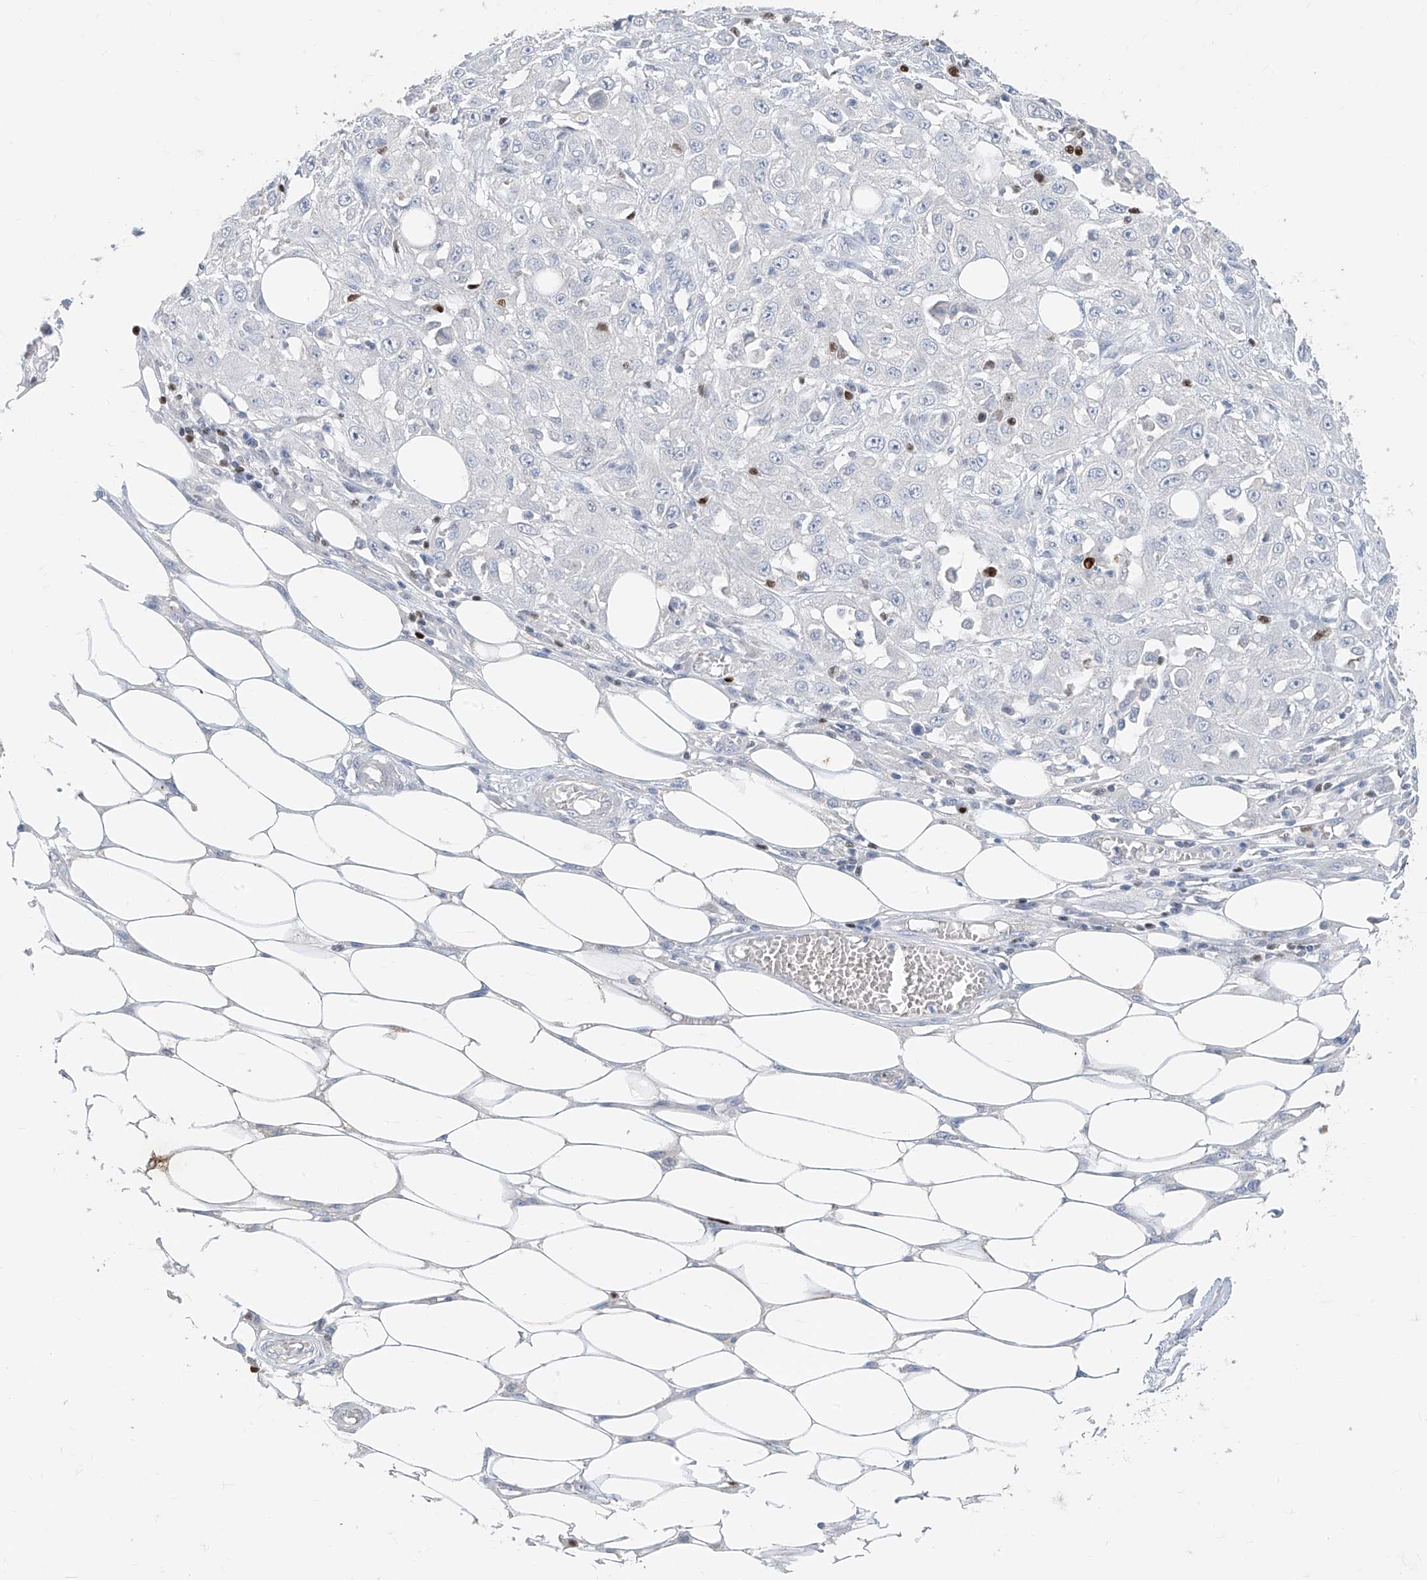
{"staining": {"intensity": "negative", "quantity": "none", "location": "none"}, "tissue": "skin cancer", "cell_type": "Tumor cells", "image_type": "cancer", "snomed": [{"axis": "morphology", "description": "Squamous cell carcinoma, NOS"}, {"axis": "morphology", "description": "Squamous cell carcinoma, metastatic, NOS"}, {"axis": "topography", "description": "Skin"}, {"axis": "topography", "description": "Lymph node"}], "caption": "Immunohistochemistry of skin cancer reveals no expression in tumor cells. The staining was performed using DAB to visualize the protein expression in brown, while the nuclei were stained in blue with hematoxylin (Magnification: 20x).", "gene": "TBX21", "patient": {"sex": "male", "age": 75}}